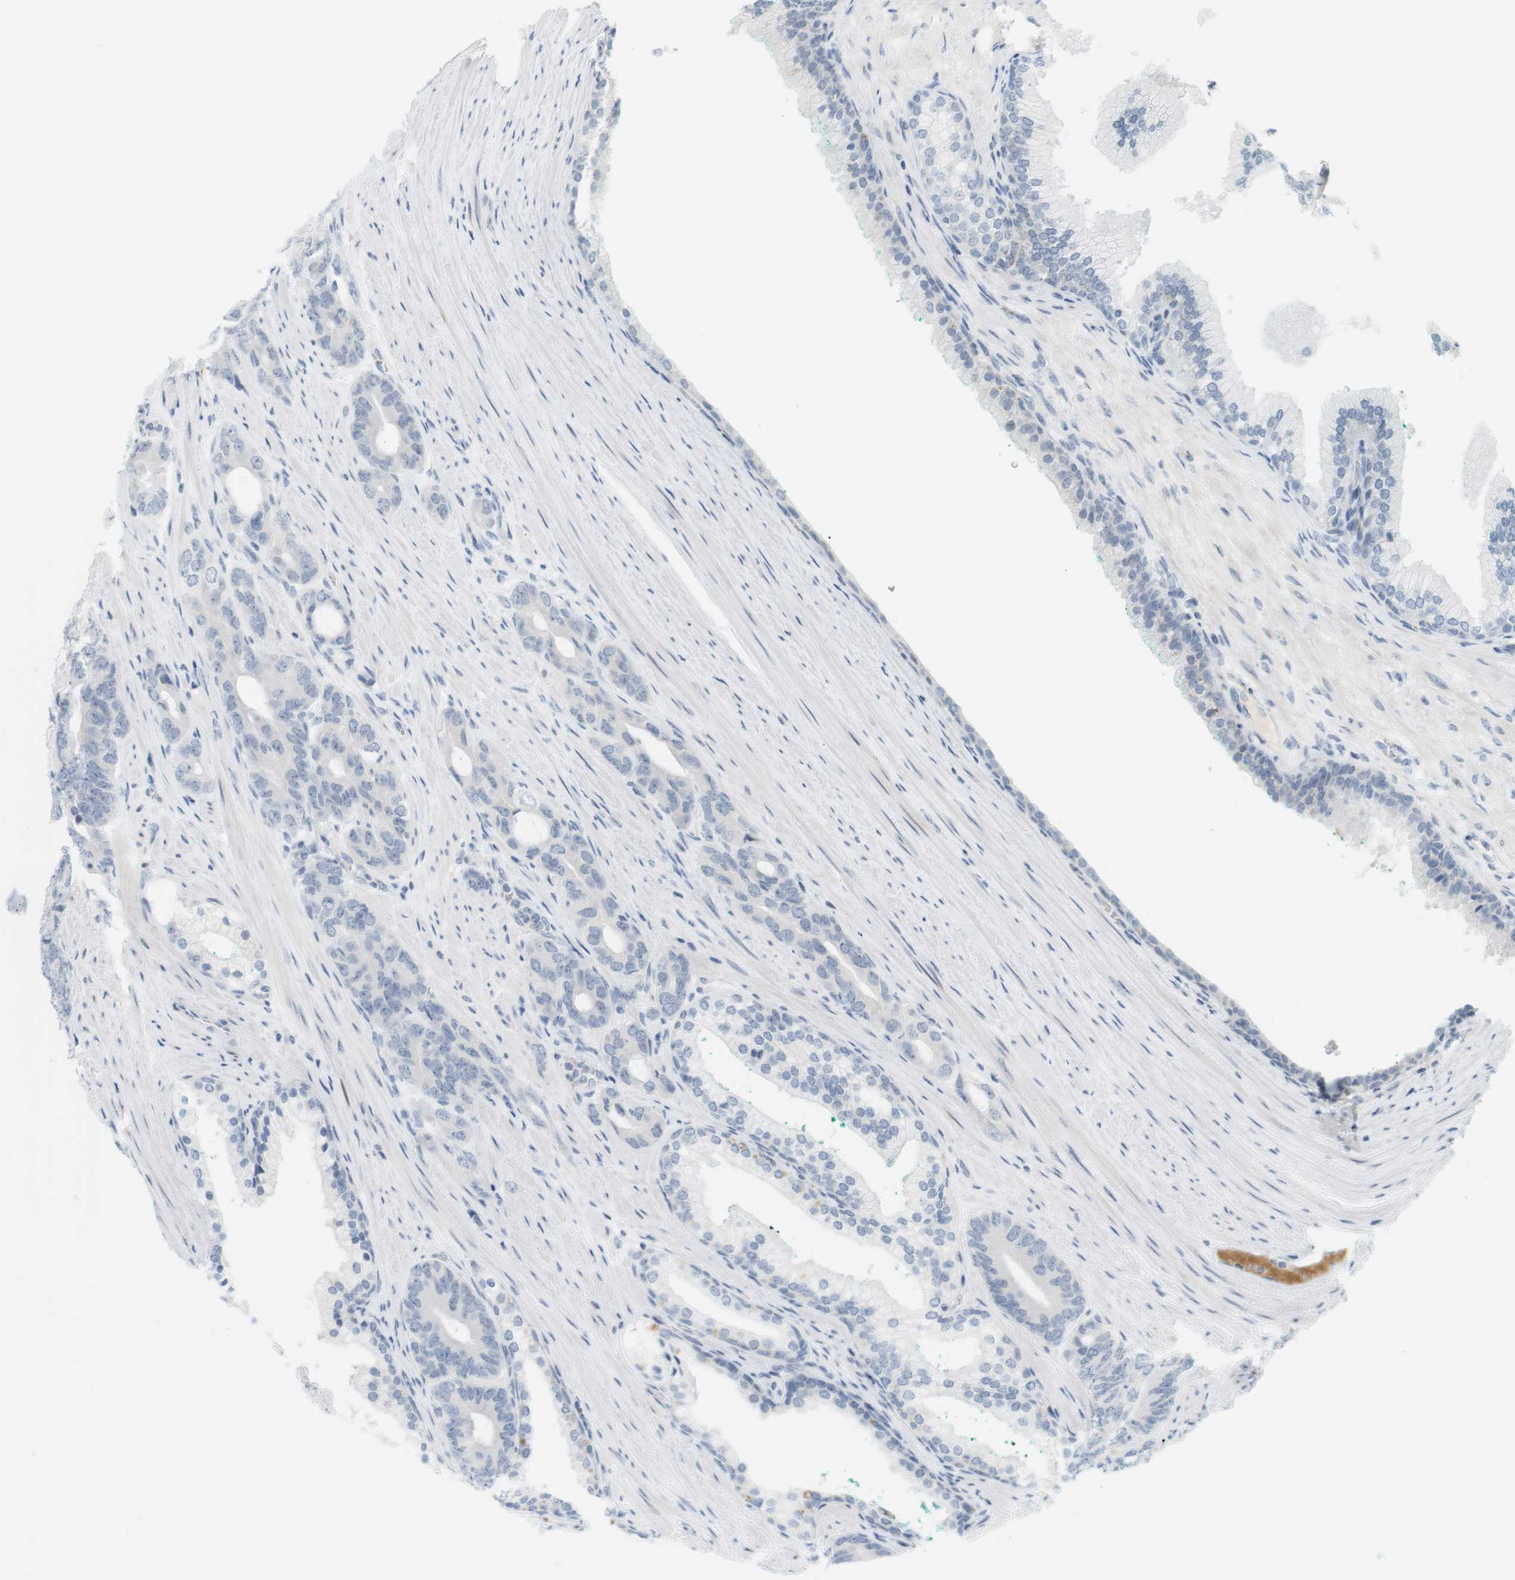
{"staining": {"intensity": "negative", "quantity": "none", "location": "none"}, "tissue": "prostate cancer", "cell_type": "Tumor cells", "image_type": "cancer", "snomed": [{"axis": "morphology", "description": "Adenocarcinoma, Low grade"}, {"axis": "topography", "description": "Prostate"}], "caption": "Human prostate low-grade adenocarcinoma stained for a protein using IHC demonstrates no positivity in tumor cells.", "gene": "DMC1", "patient": {"sex": "male", "age": 63}}